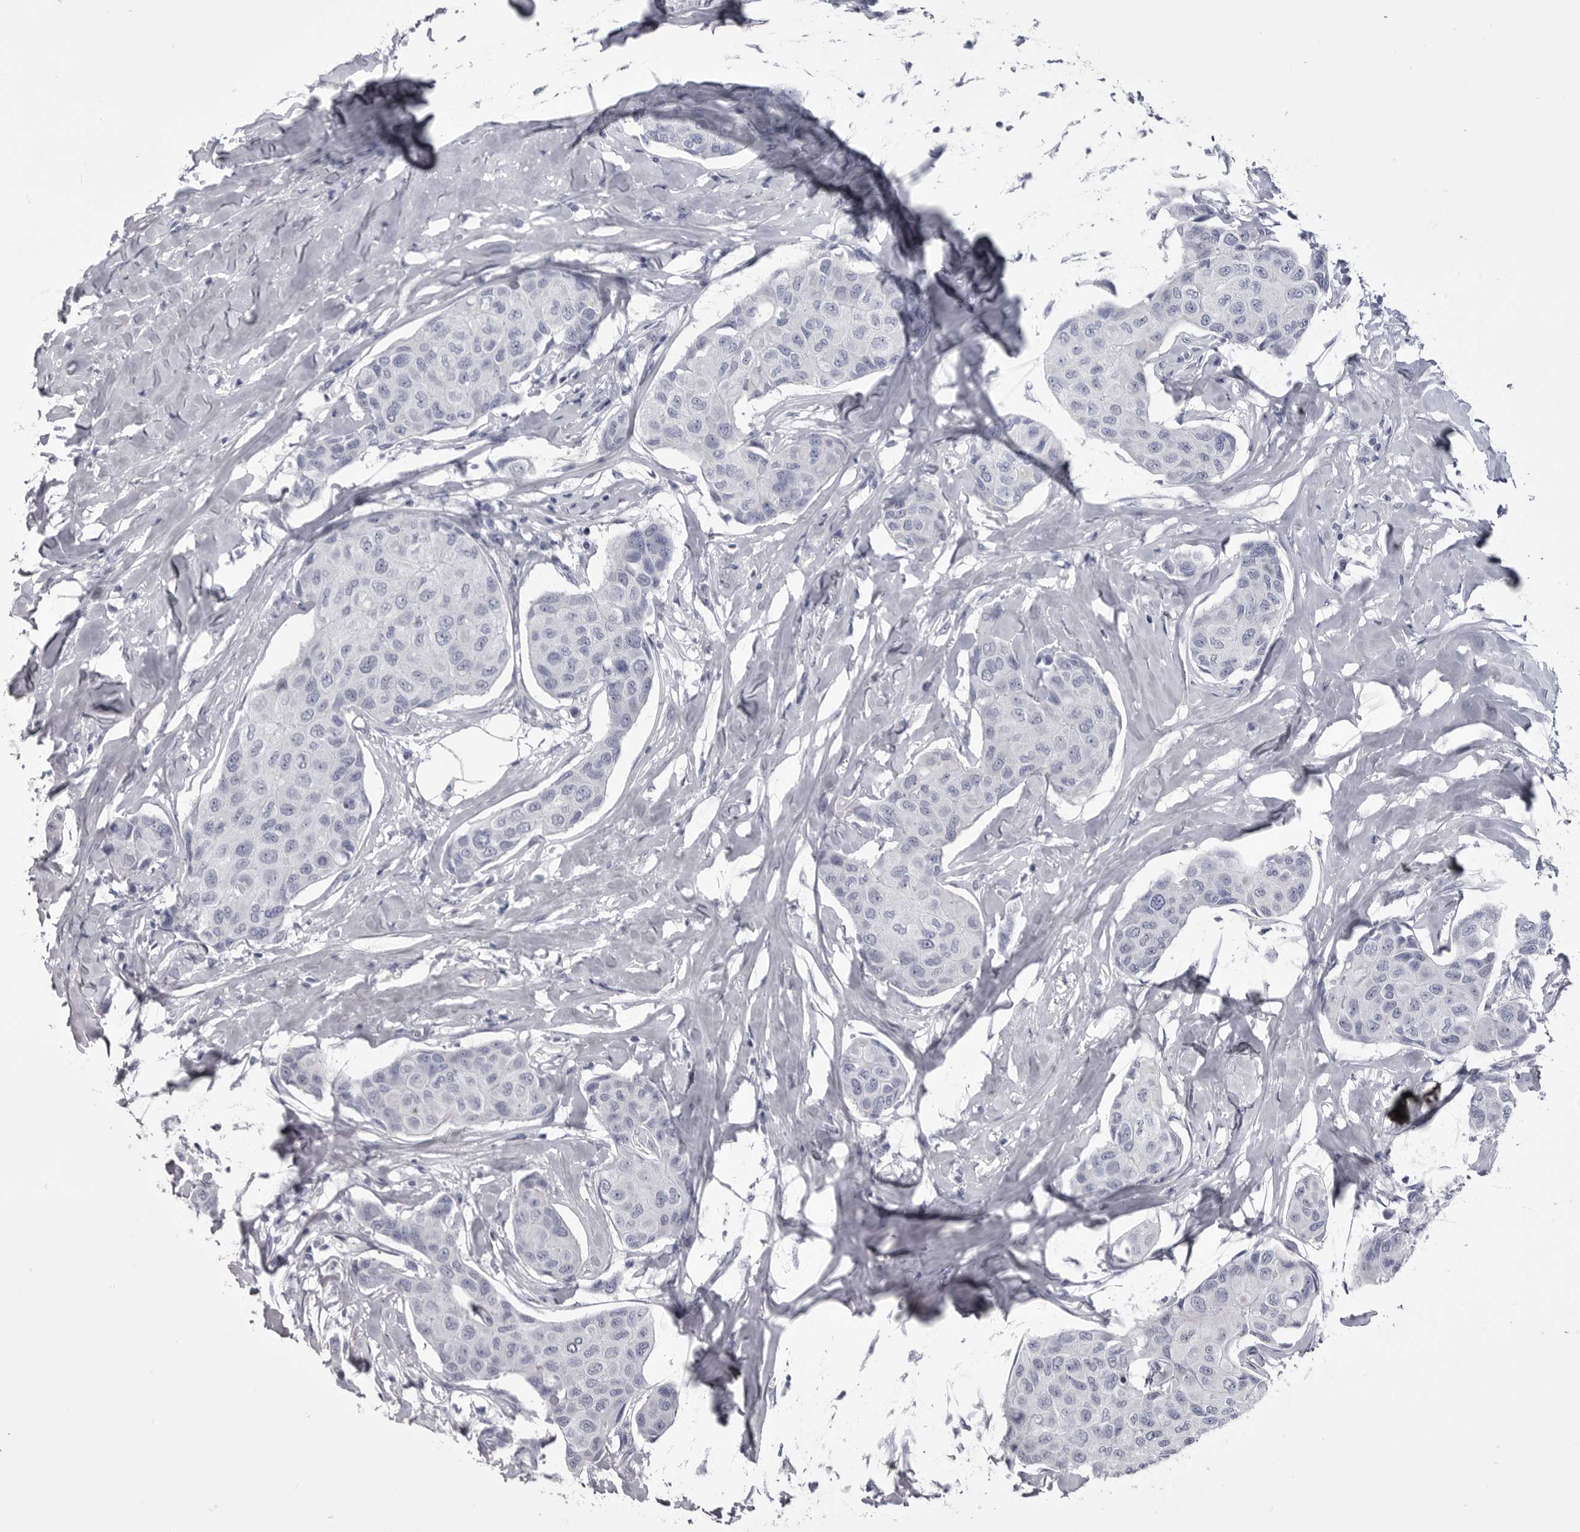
{"staining": {"intensity": "negative", "quantity": "none", "location": "none"}, "tissue": "breast cancer", "cell_type": "Tumor cells", "image_type": "cancer", "snomed": [{"axis": "morphology", "description": "Duct carcinoma"}, {"axis": "topography", "description": "Breast"}], "caption": "Immunohistochemistry image of neoplastic tissue: human breast cancer stained with DAB (3,3'-diaminobenzidine) shows no significant protein positivity in tumor cells.", "gene": "ANK2", "patient": {"sex": "female", "age": 80}}